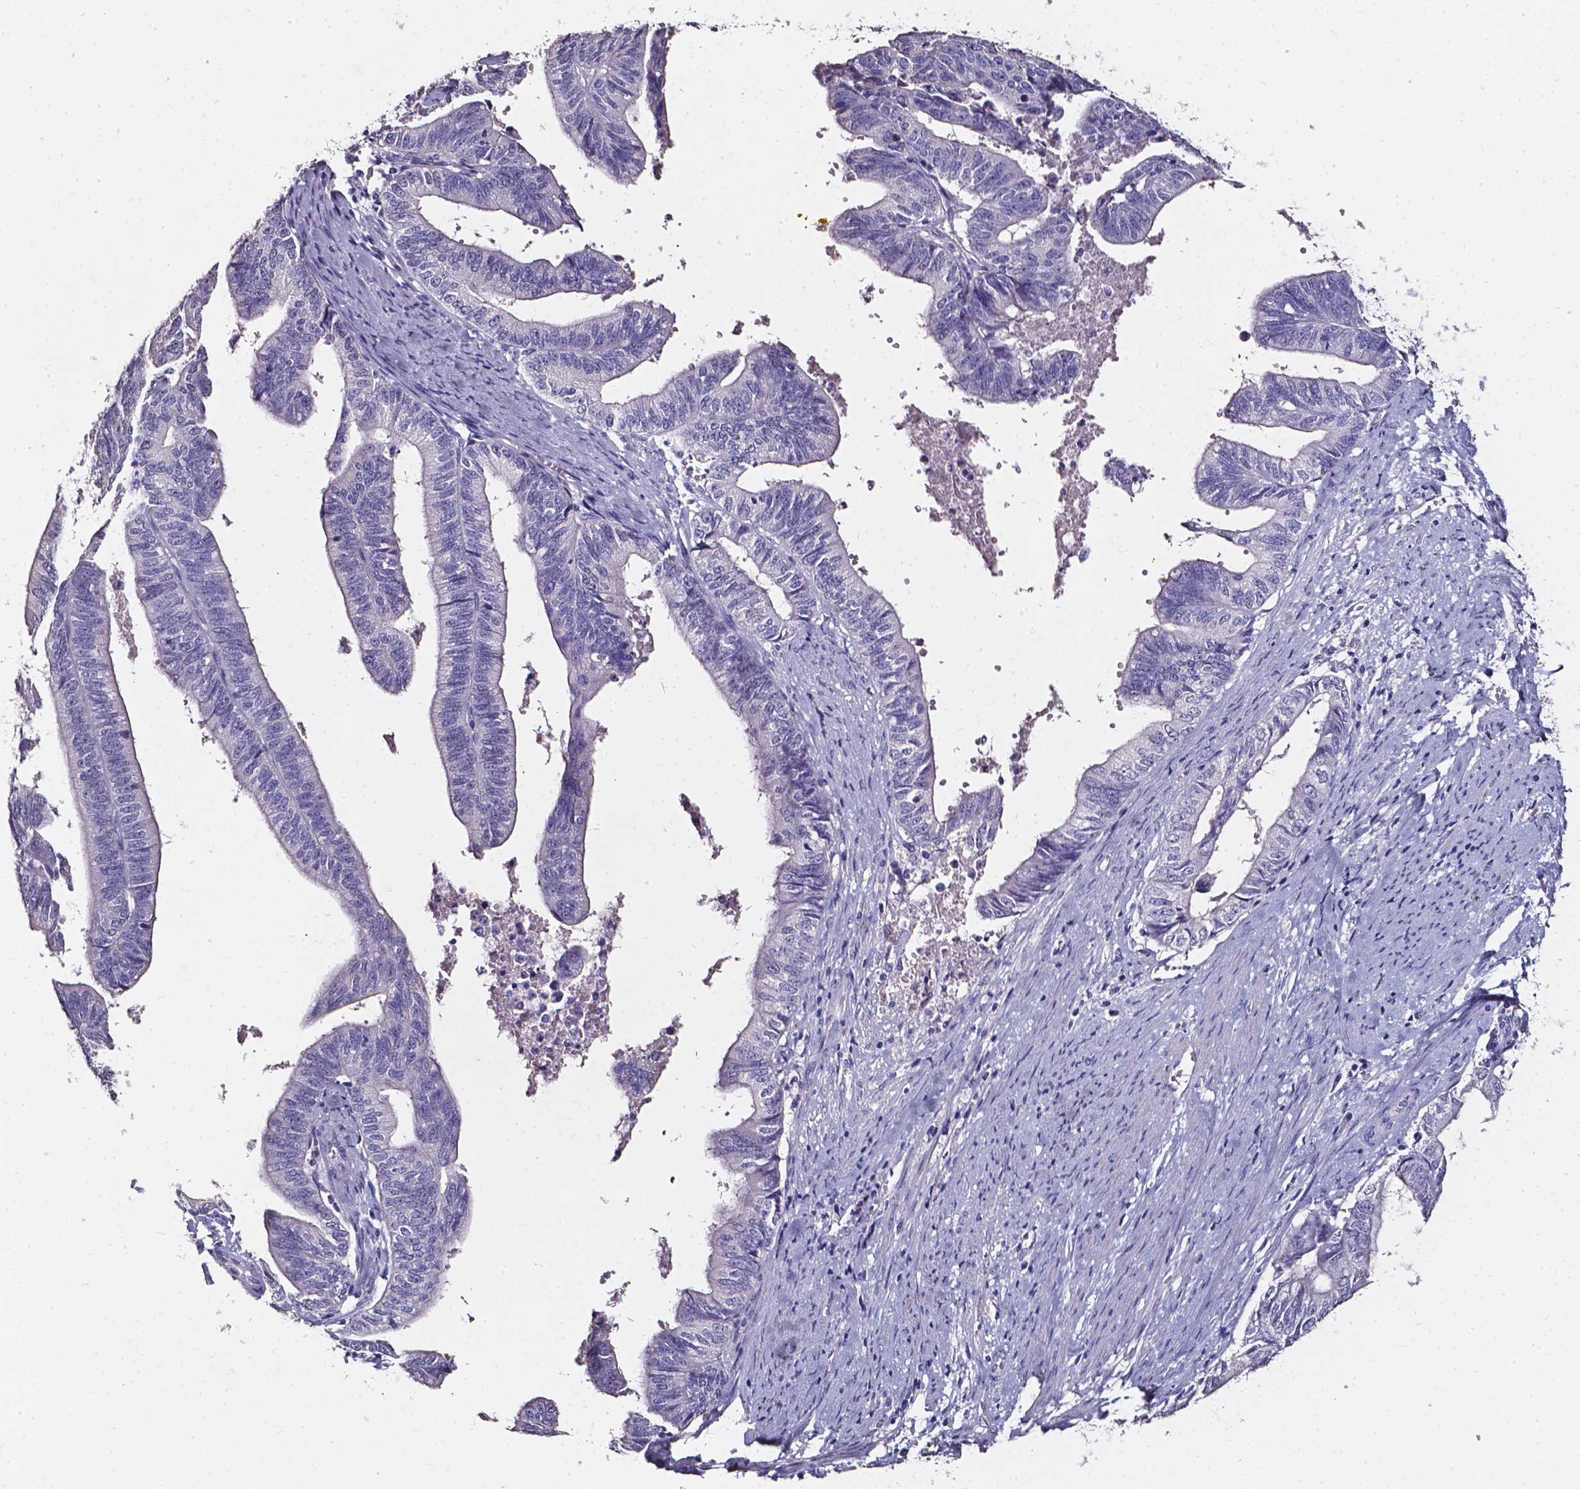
{"staining": {"intensity": "negative", "quantity": "none", "location": "none"}, "tissue": "endometrial cancer", "cell_type": "Tumor cells", "image_type": "cancer", "snomed": [{"axis": "morphology", "description": "Adenocarcinoma, NOS"}, {"axis": "topography", "description": "Endometrium"}], "caption": "Human adenocarcinoma (endometrial) stained for a protein using immunohistochemistry shows no expression in tumor cells.", "gene": "AKR1B10", "patient": {"sex": "female", "age": 65}}